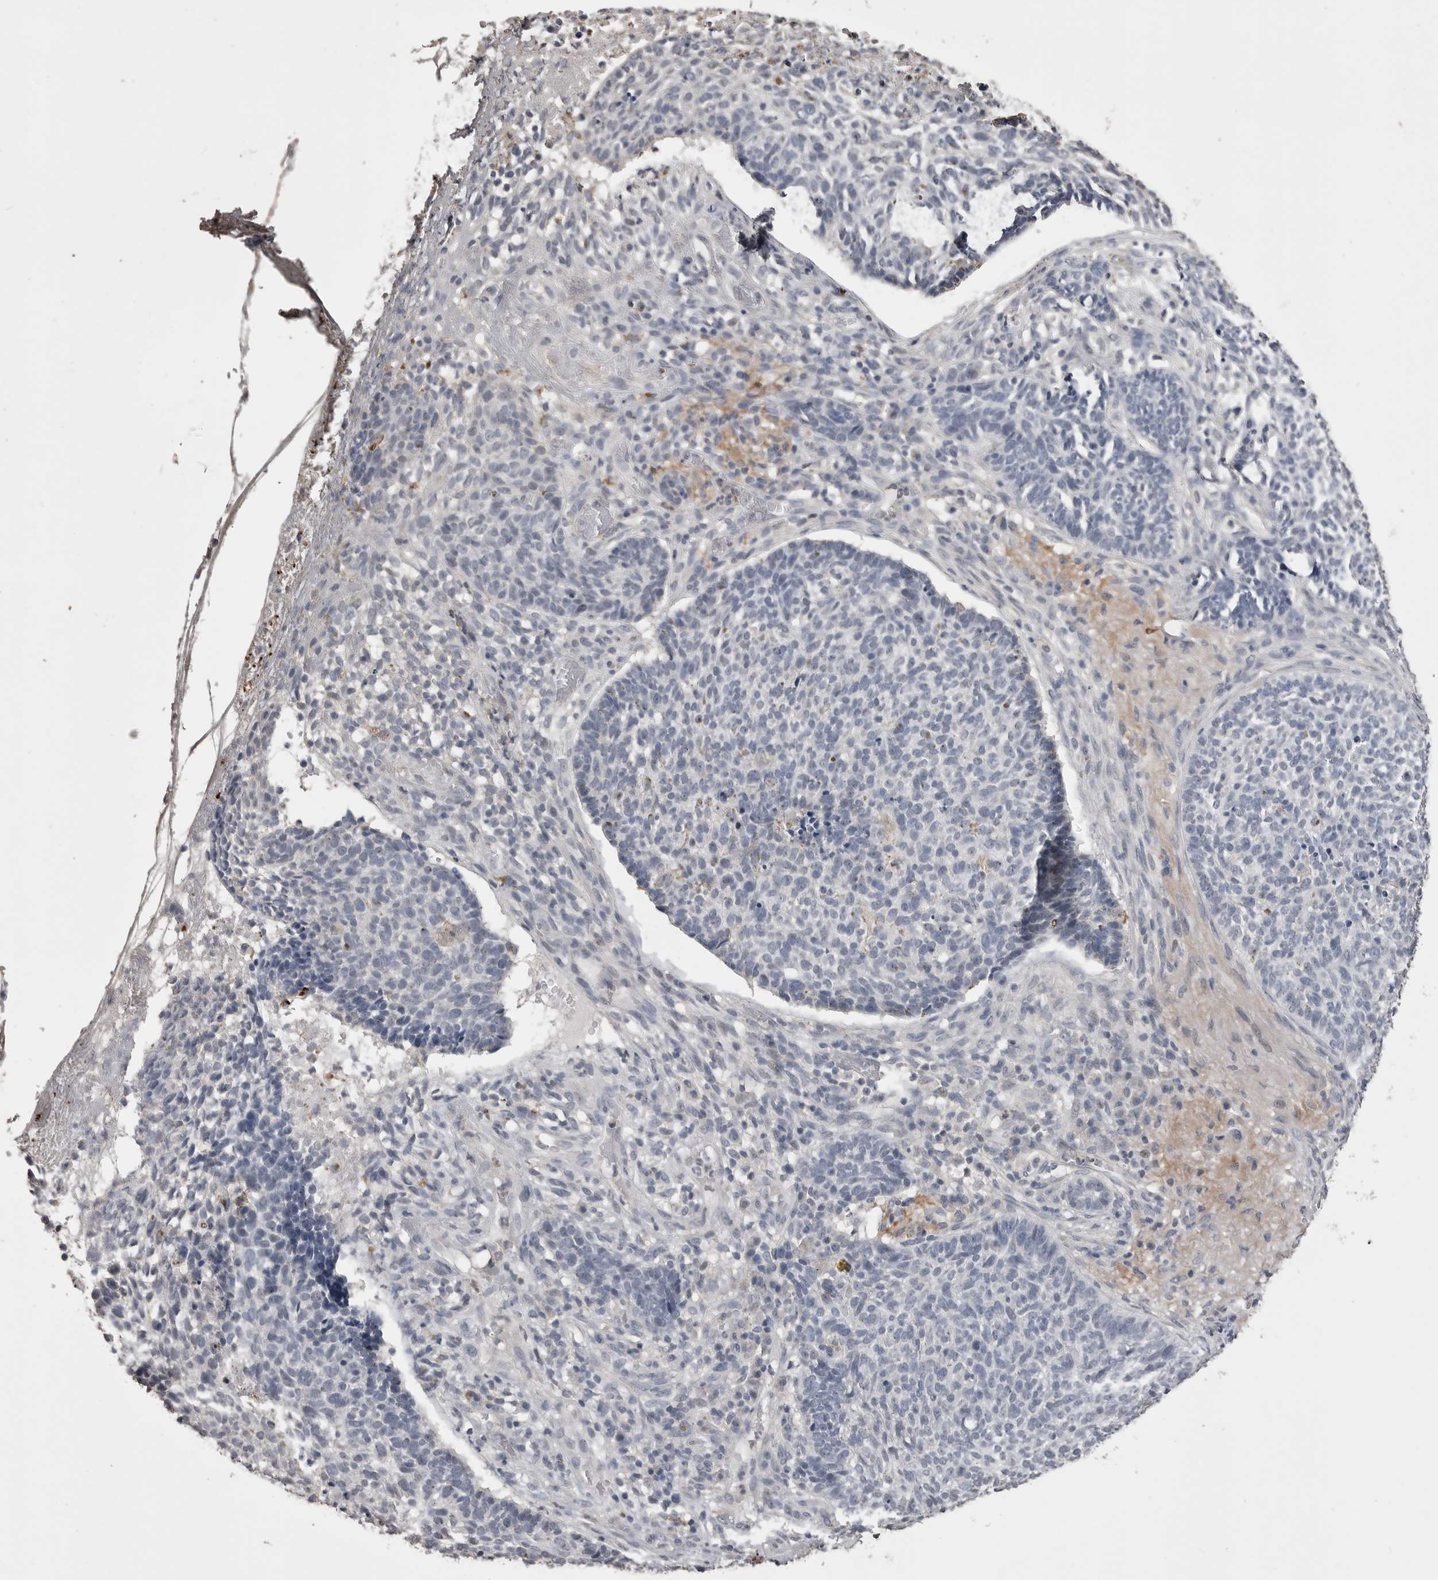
{"staining": {"intensity": "negative", "quantity": "none", "location": "none"}, "tissue": "skin cancer", "cell_type": "Tumor cells", "image_type": "cancer", "snomed": [{"axis": "morphology", "description": "Basal cell carcinoma"}, {"axis": "topography", "description": "Skin"}], "caption": "This is an IHC histopathology image of skin cancer (basal cell carcinoma). There is no staining in tumor cells.", "gene": "MMP7", "patient": {"sex": "male", "age": 85}}